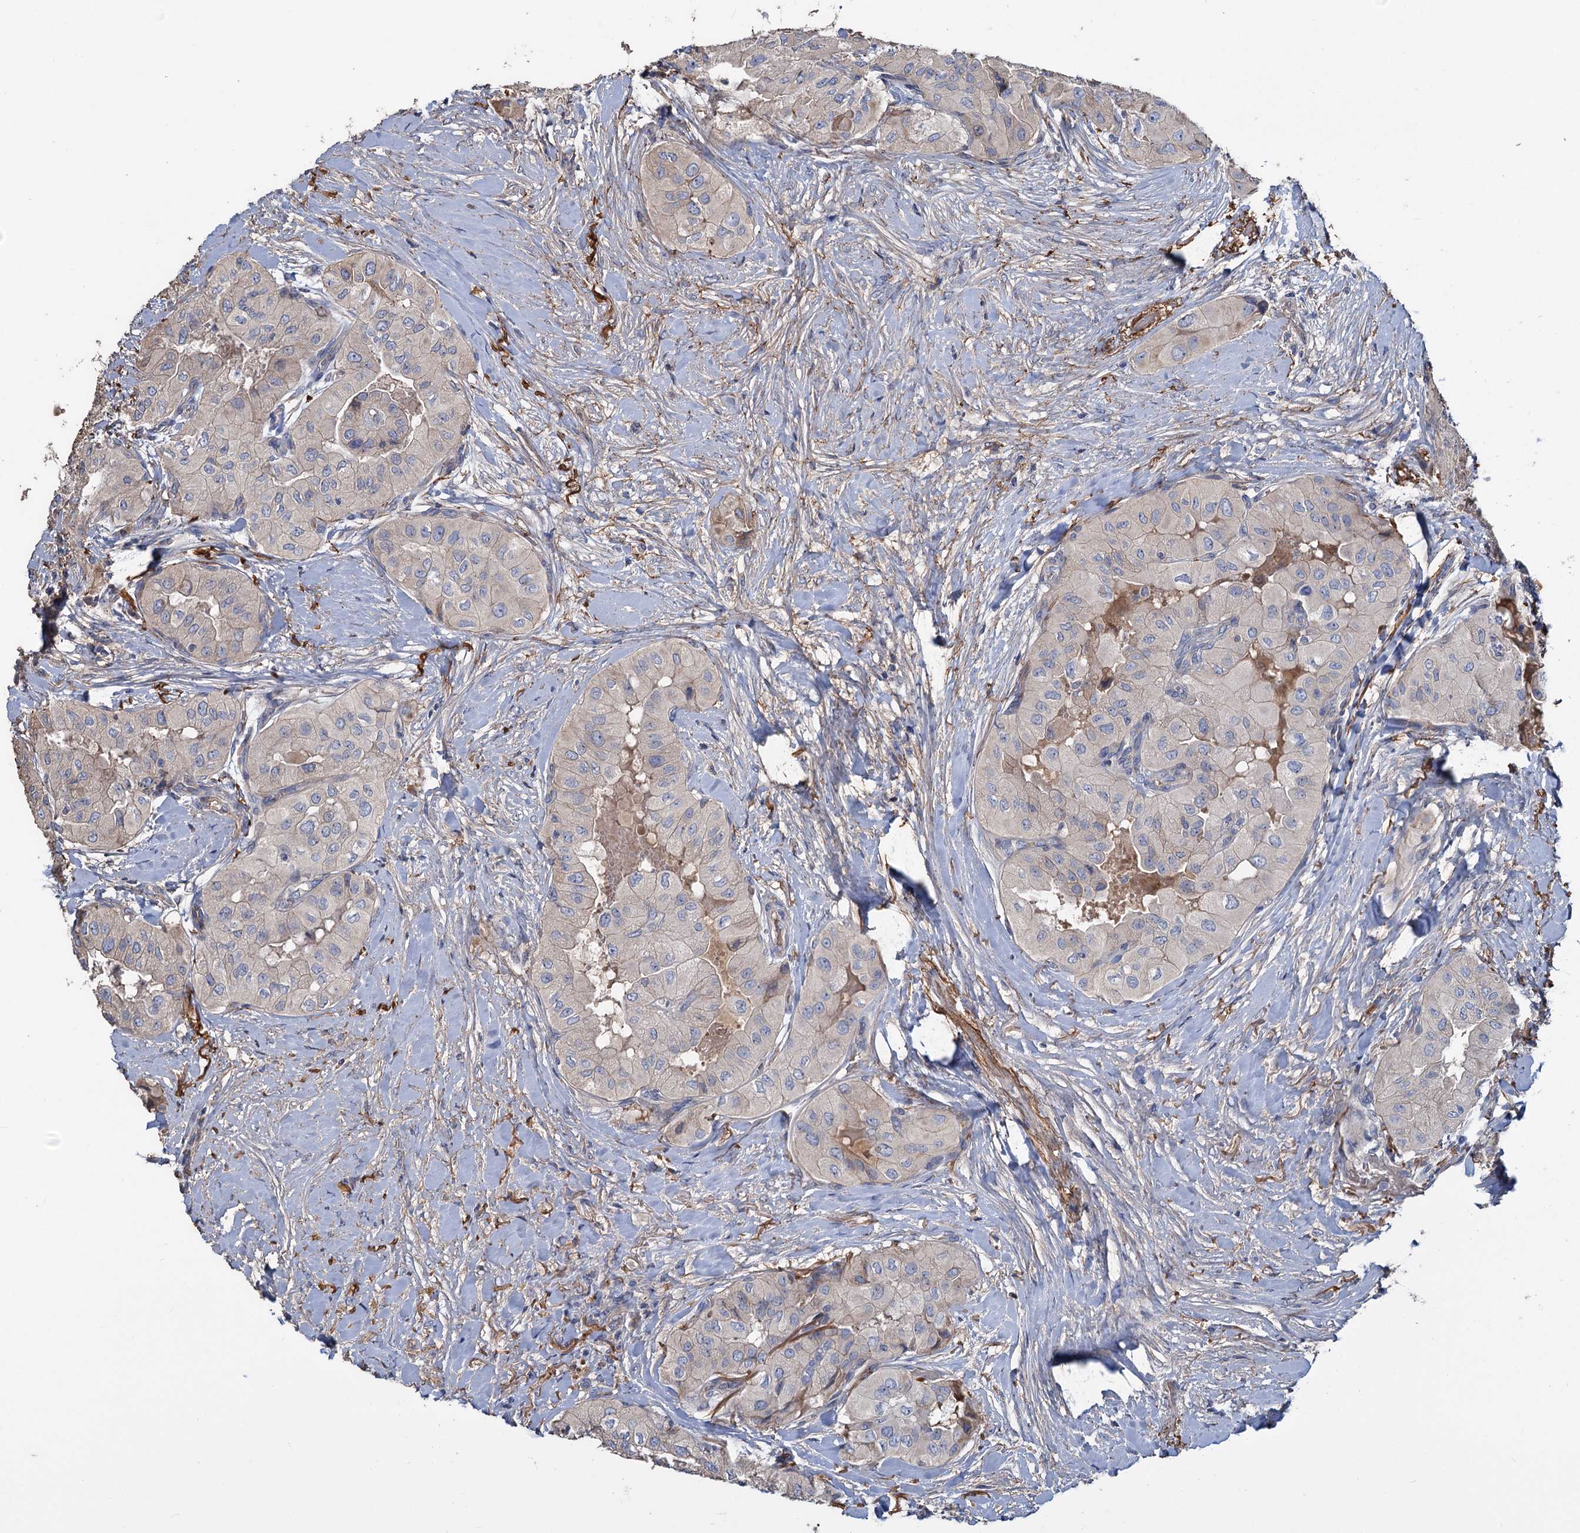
{"staining": {"intensity": "negative", "quantity": "none", "location": "none"}, "tissue": "thyroid cancer", "cell_type": "Tumor cells", "image_type": "cancer", "snomed": [{"axis": "morphology", "description": "Papillary adenocarcinoma, NOS"}, {"axis": "topography", "description": "Thyroid gland"}], "caption": "High magnification brightfield microscopy of thyroid cancer stained with DAB (3,3'-diaminobenzidine) (brown) and counterstained with hematoxylin (blue): tumor cells show no significant staining.", "gene": "URAD", "patient": {"sex": "female", "age": 59}}